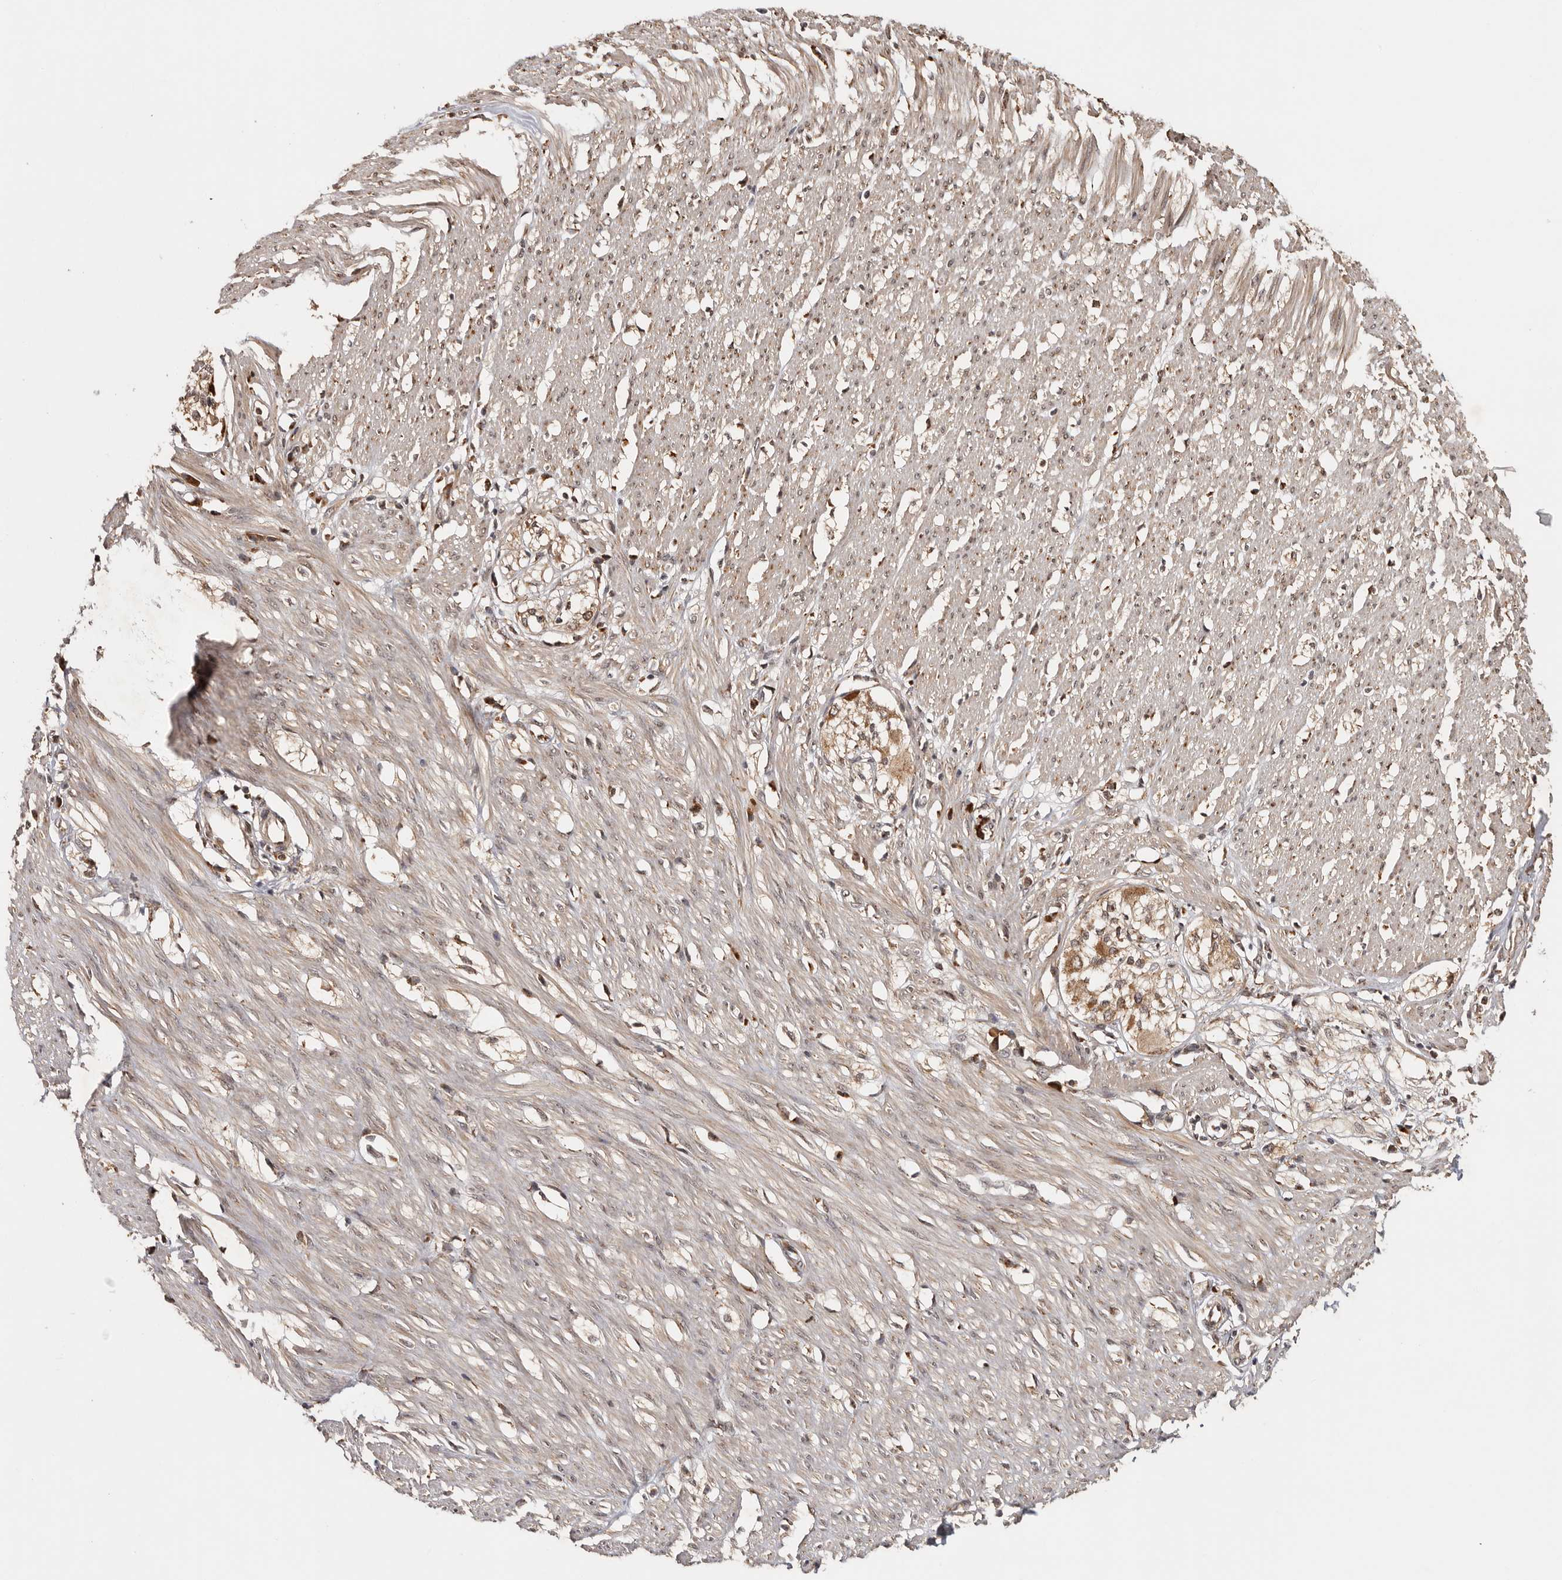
{"staining": {"intensity": "weak", "quantity": ">75%", "location": "cytoplasmic/membranous,nuclear"}, "tissue": "smooth muscle", "cell_type": "Smooth muscle cells", "image_type": "normal", "snomed": [{"axis": "morphology", "description": "Normal tissue, NOS"}, {"axis": "morphology", "description": "Adenocarcinoma, NOS"}, {"axis": "topography", "description": "Colon"}, {"axis": "topography", "description": "Peripheral nerve tissue"}], "caption": "Immunohistochemical staining of benign human smooth muscle reveals low levels of weak cytoplasmic/membranous,nuclear staining in about >75% of smooth muscle cells. (brown staining indicates protein expression, while blue staining denotes nuclei).", "gene": "ZNF83", "patient": {"sex": "male", "age": 14}}